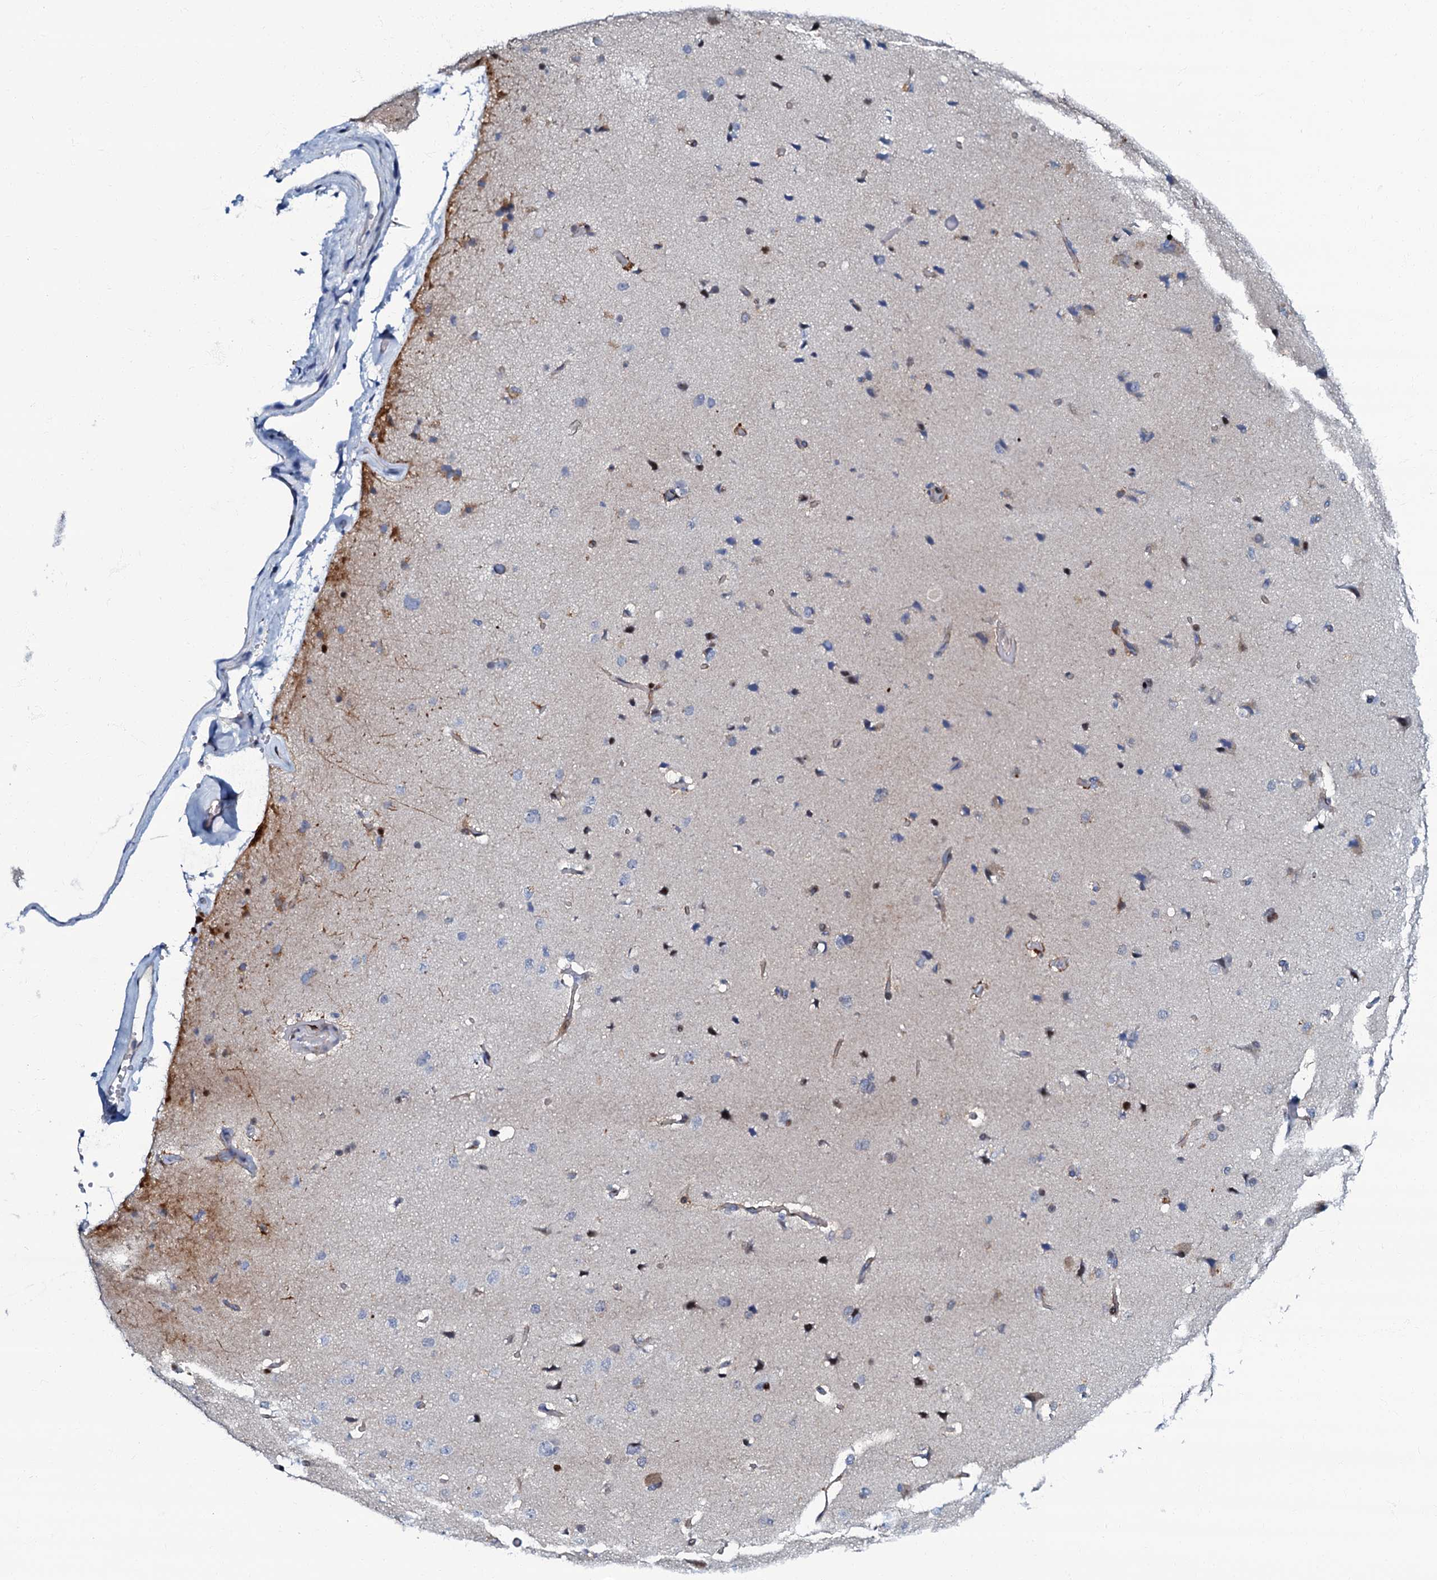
{"staining": {"intensity": "negative", "quantity": "none", "location": "none"}, "tissue": "cerebral cortex", "cell_type": "Endothelial cells", "image_type": "normal", "snomed": [{"axis": "morphology", "description": "Normal tissue, NOS"}, {"axis": "topography", "description": "Cerebral cortex"}], "caption": "DAB (3,3'-diaminobenzidine) immunohistochemical staining of unremarkable human cerebral cortex reveals no significant staining in endothelial cells.", "gene": "MFSD5", "patient": {"sex": "male", "age": 62}}